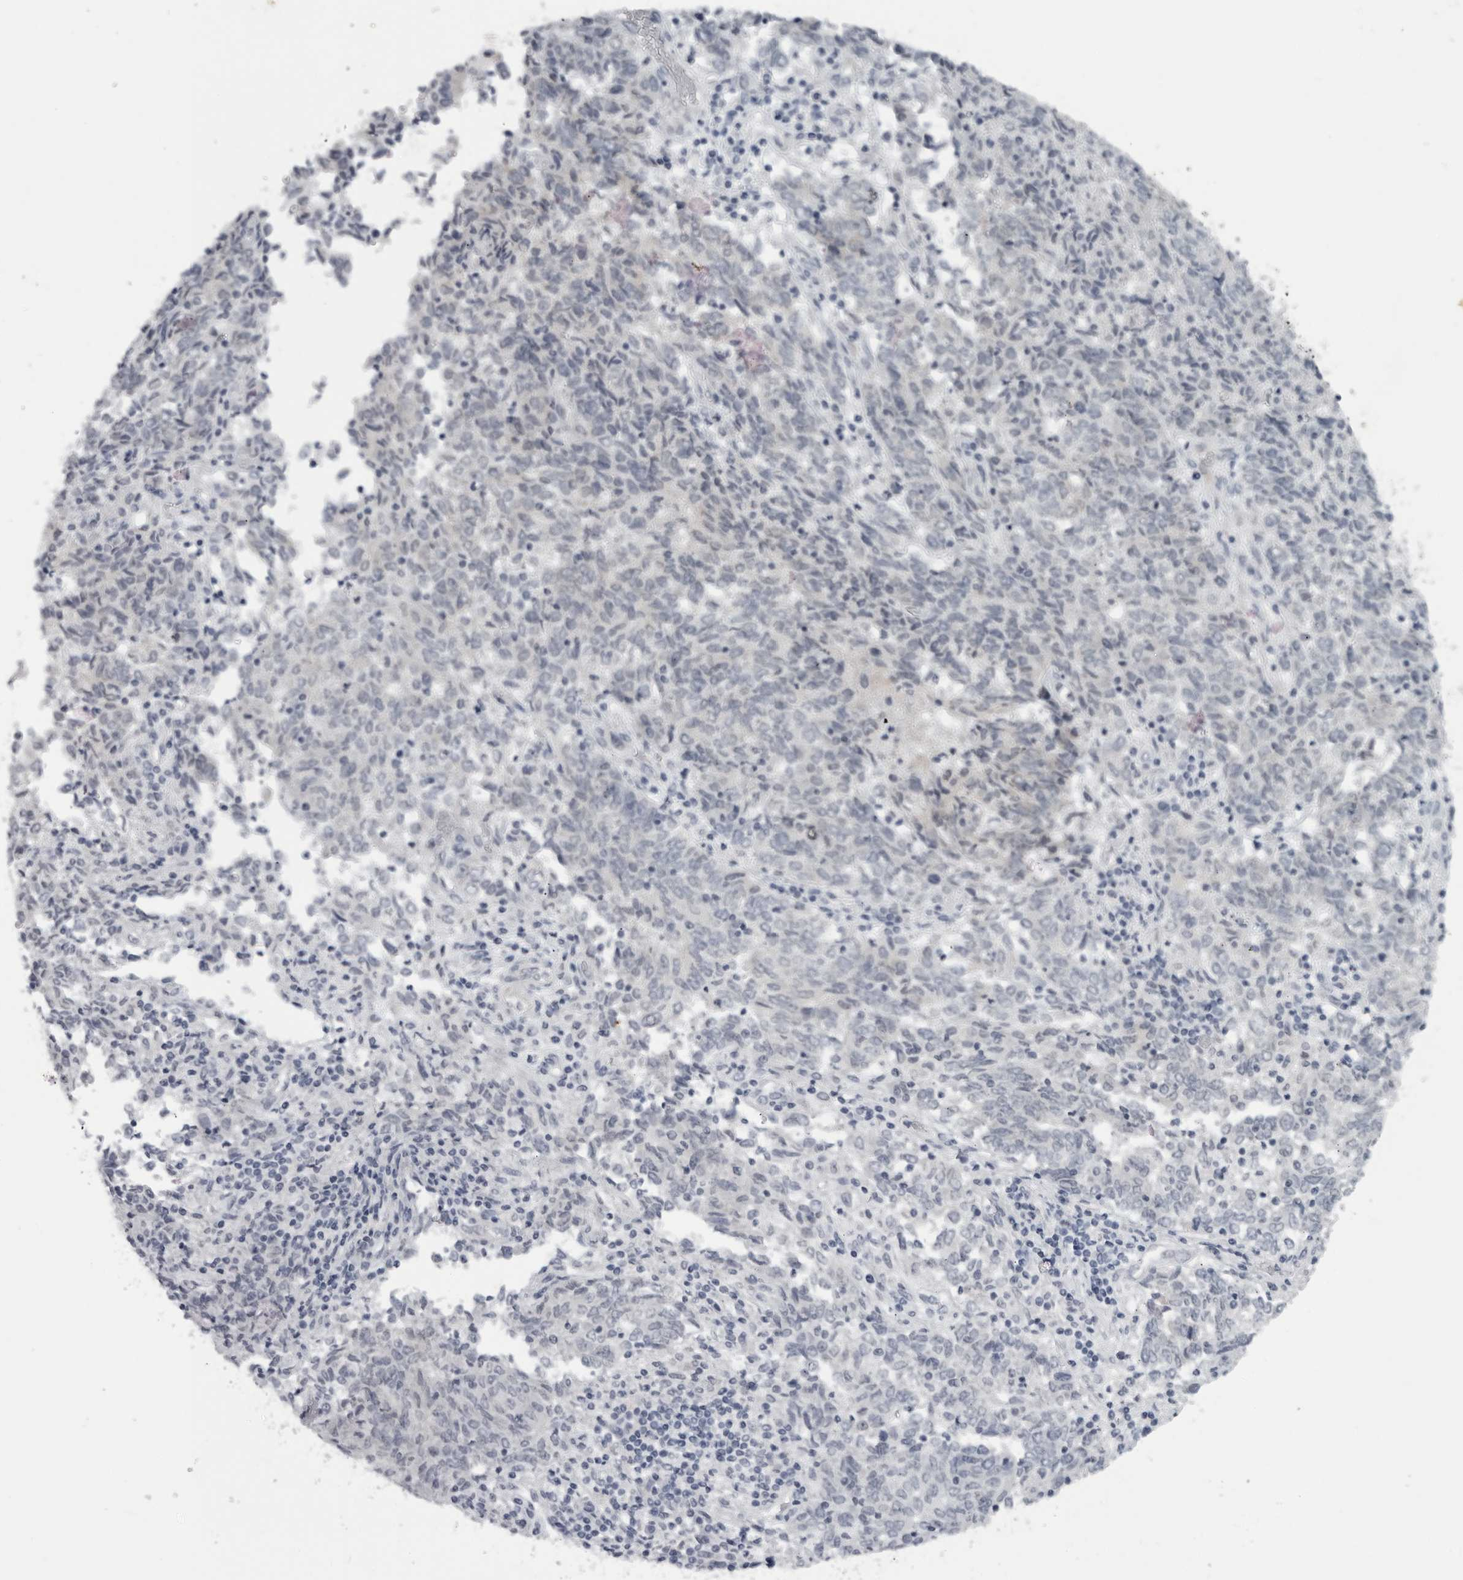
{"staining": {"intensity": "negative", "quantity": "none", "location": "none"}, "tissue": "endometrial cancer", "cell_type": "Tumor cells", "image_type": "cancer", "snomed": [{"axis": "morphology", "description": "Adenocarcinoma, NOS"}, {"axis": "topography", "description": "Endometrium"}], "caption": "This is a image of immunohistochemistry (IHC) staining of endometrial cancer, which shows no positivity in tumor cells.", "gene": "OPLAH", "patient": {"sex": "female", "age": 80}}